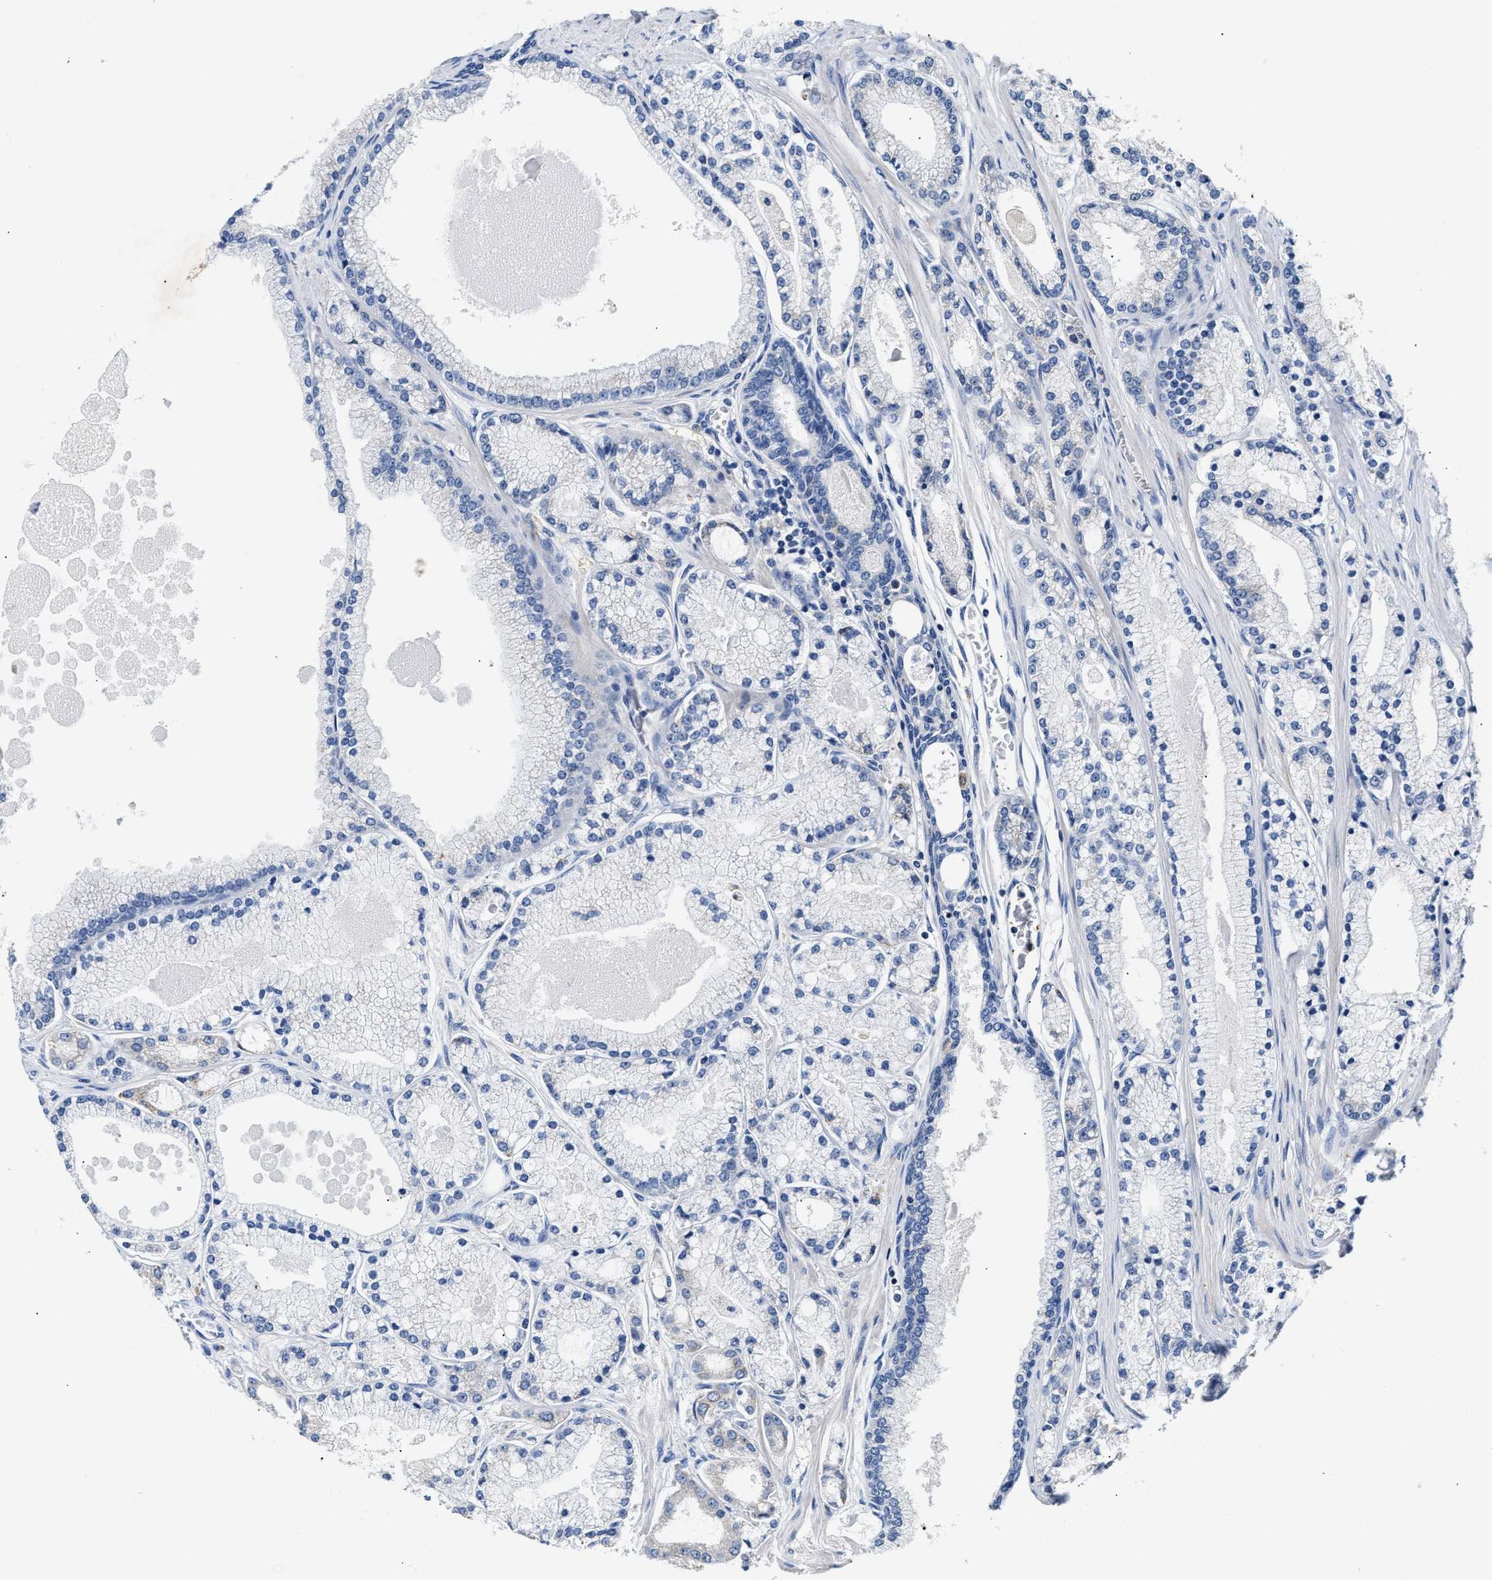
{"staining": {"intensity": "weak", "quantity": "<25%", "location": "cytoplasmic/membranous"}, "tissue": "prostate cancer", "cell_type": "Tumor cells", "image_type": "cancer", "snomed": [{"axis": "morphology", "description": "Adenocarcinoma, High grade"}, {"axis": "topography", "description": "Prostate"}], "caption": "Immunohistochemistry of prostate adenocarcinoma (high-grade) reveals no expression in tumor cells.", "gene": "TUT7", "patient": {"sex": "male", "age": 71}}